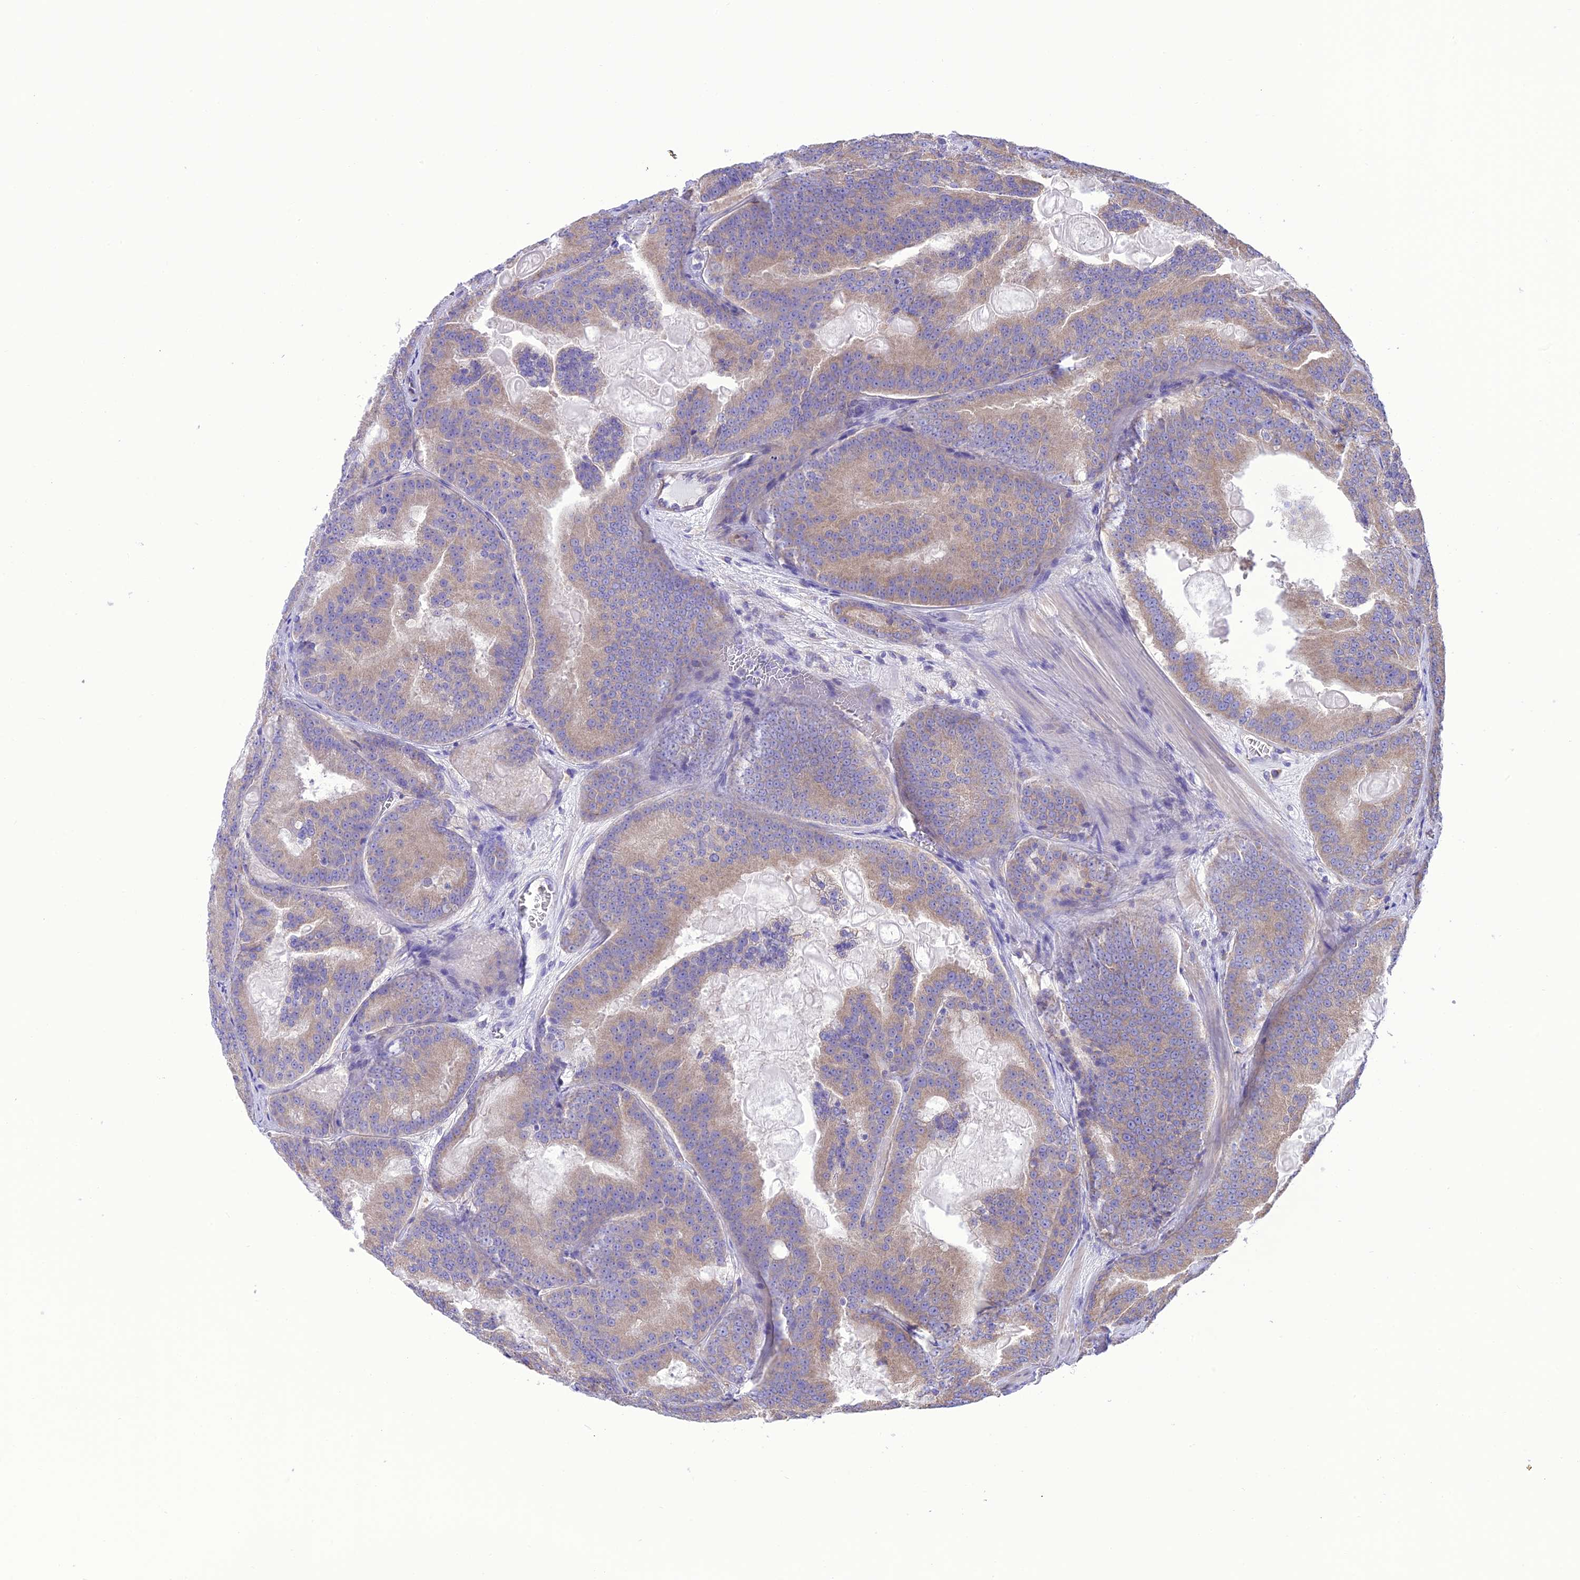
{"staining": {"intensity": "weak", "quantity": "25%-75%", "location": "cytoplasmic/membranous"}, "tissue": "prostate cancer", "cell_type": "Tumor cells", "image_type": "cancer", "snomed": [{"axis": "morphology", "description": "Adenocarcinoma, High grade"}, {"axis": "topography", "description": "Prostate"}], "caption": "An IHC micrograph of tumor tissue is shown. Protein staining in brown highlights weak cytoplasmic/membranous positivity in prostate cancer (adenocarcinoma (high-grade)) within tumor cells.", "gene": "MAP3K12", "patient": {"sex": "male", "age": 61}}